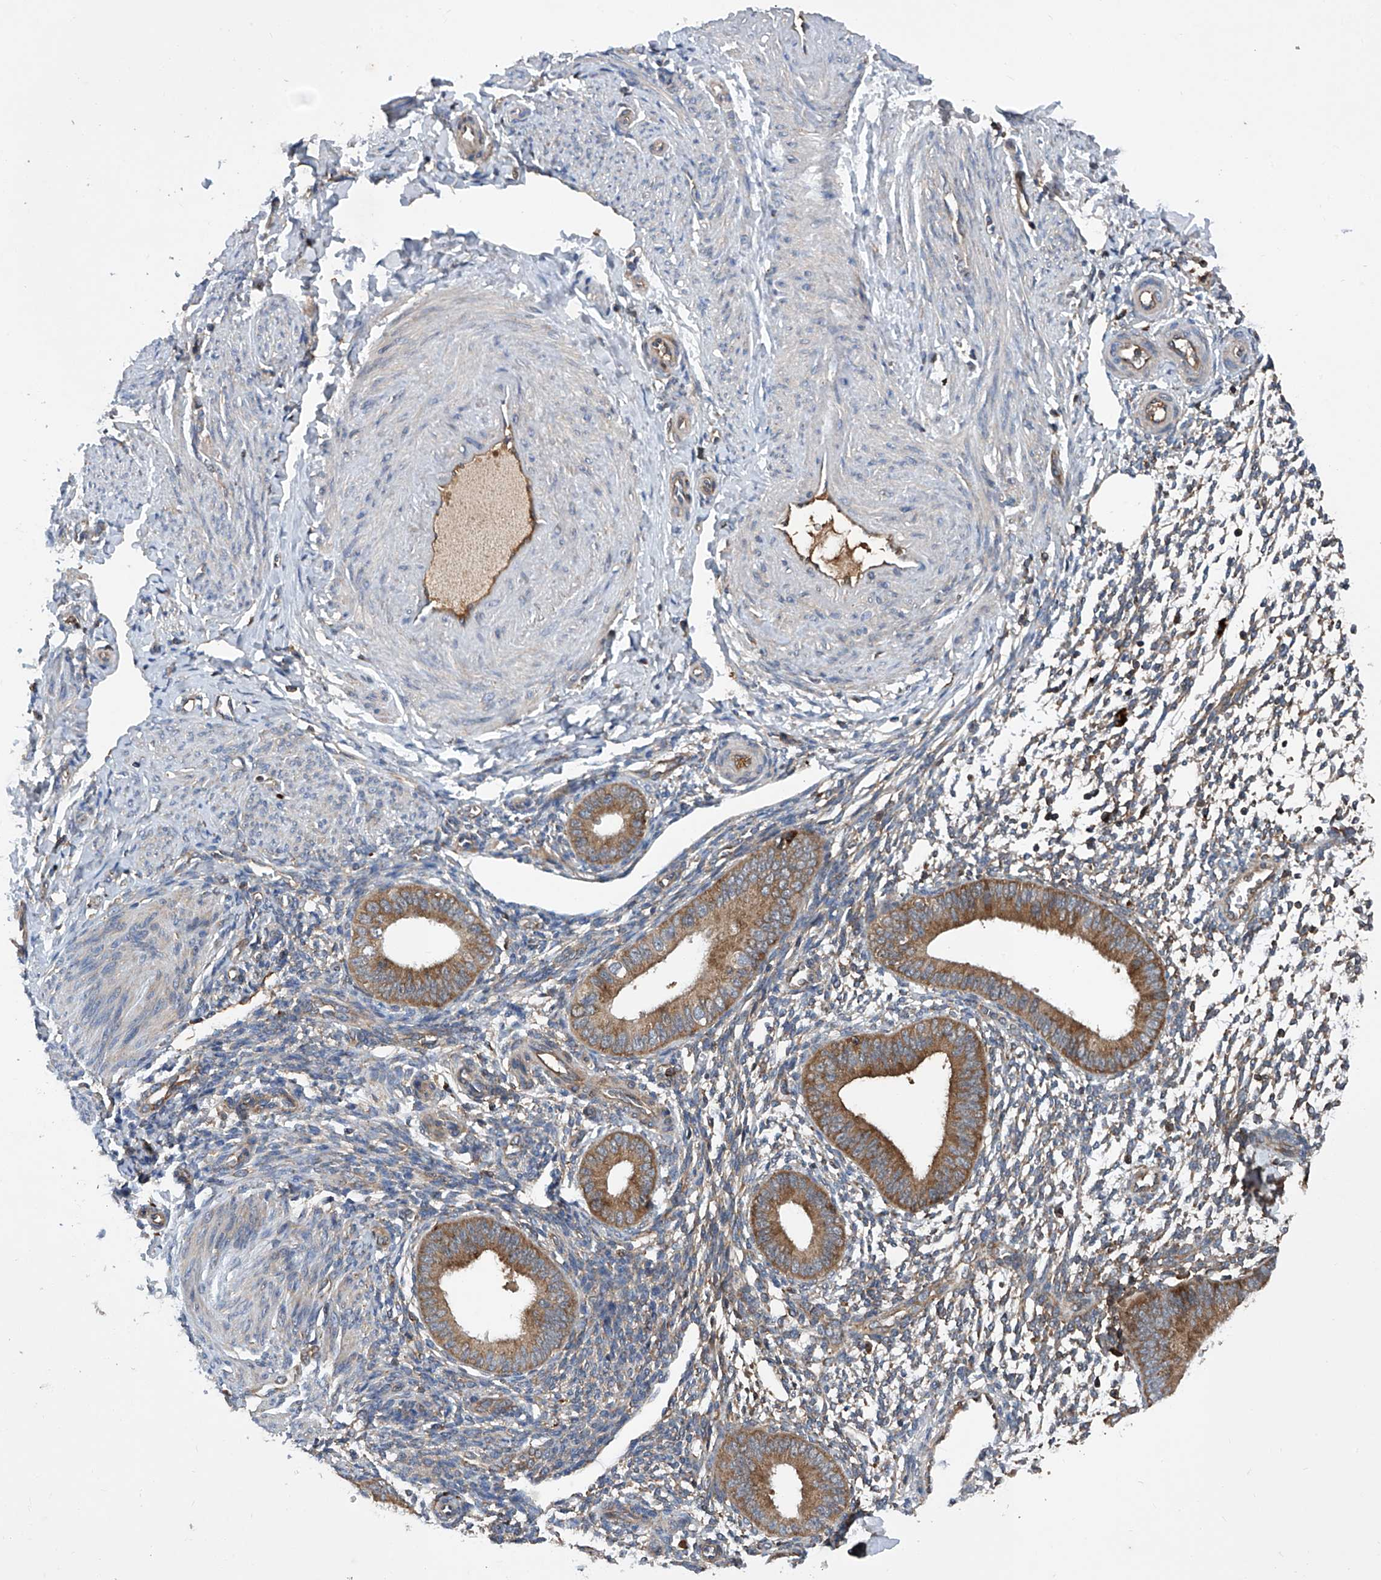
{"staining": {"intensity": "negative", "quantity": "none", "location": "none"}, "tissue": "endometrium", "cell_type": "Cells in endometrial stroma", "image_type": "normal", "snomed": [{"axis": "morphology", "description": "Normal tissue, NOS"}, {"axis": "topography", "description": "Uterus"}, {"axis": "topography", "description": "Endometrium"}], "caption": "This is an immunohistochemistry (IHC) micrograph of normal endometrium. There is no positivity in cells in endometrial stroma.", "gene": "ASCC3", "patient": {"sex": "female", "age": 48}}